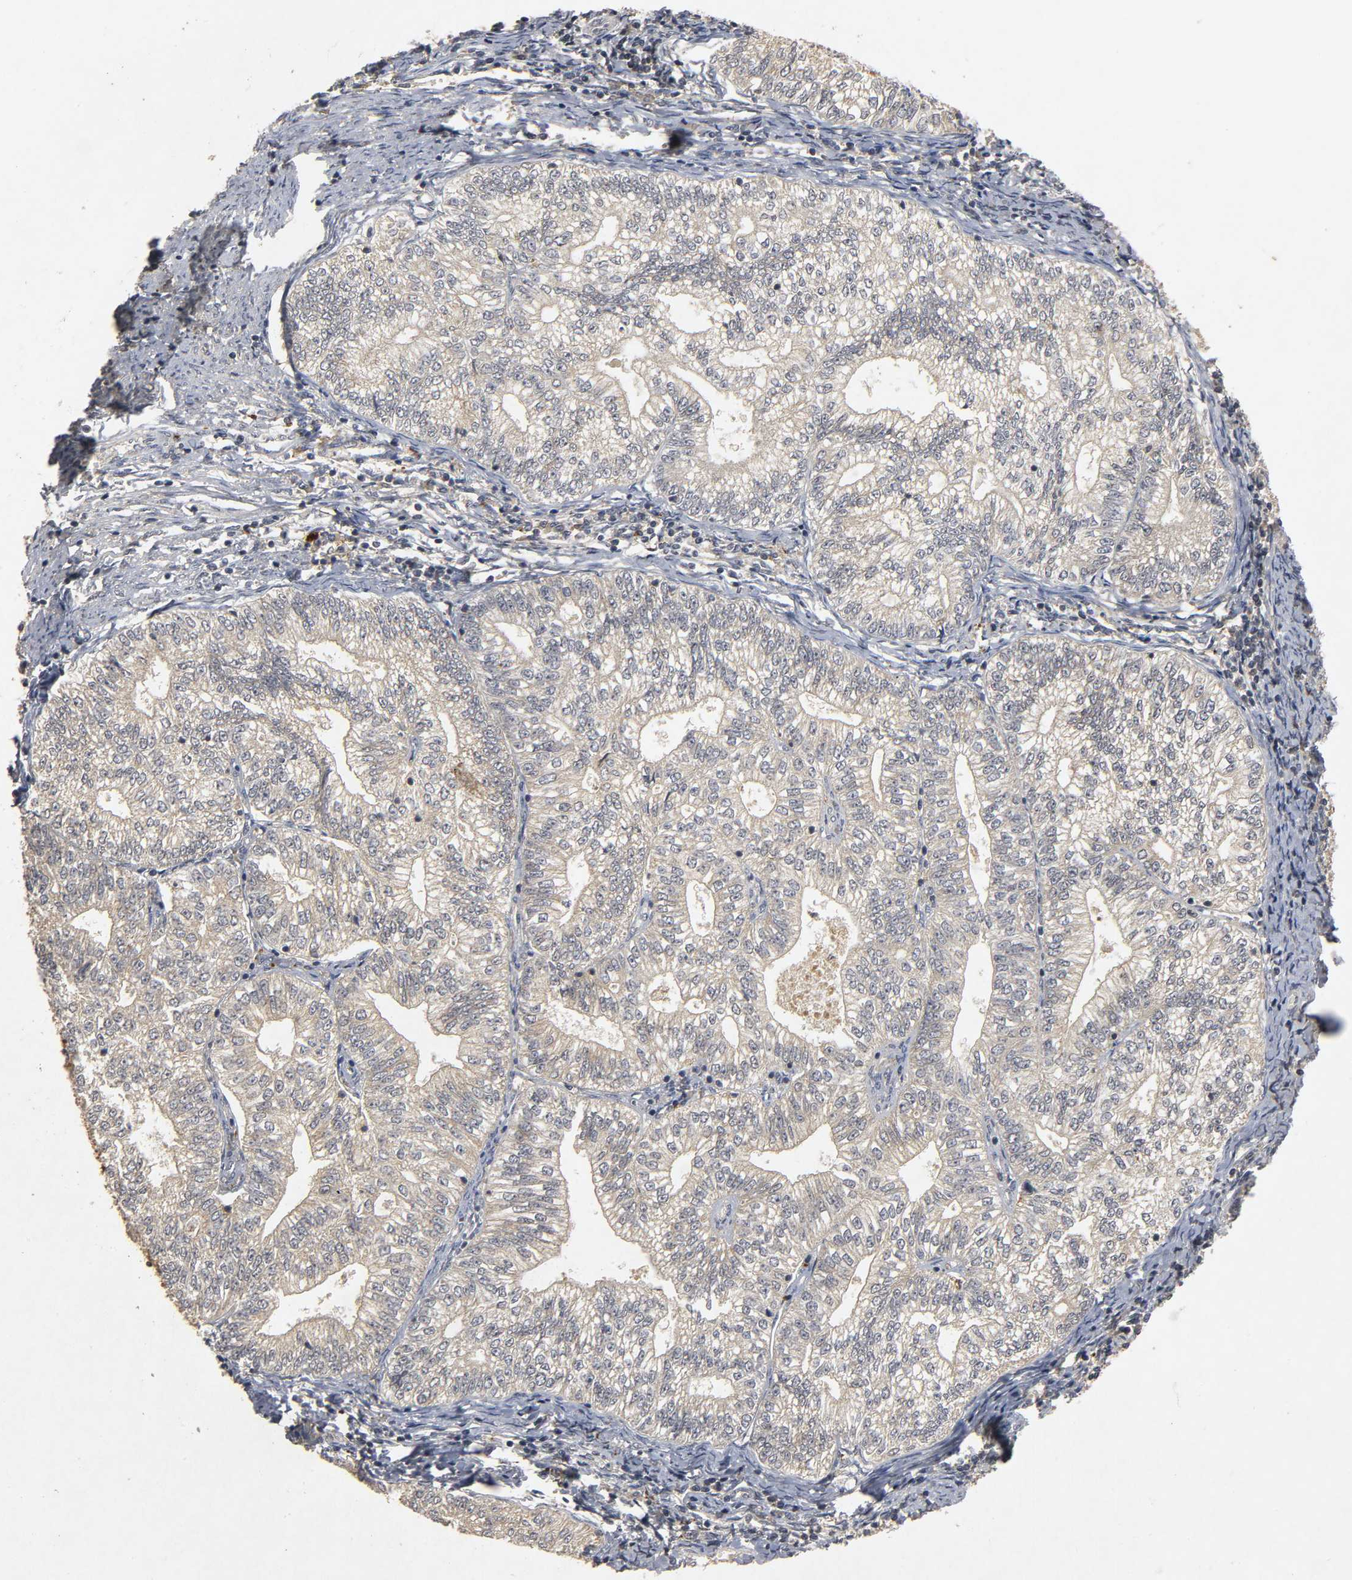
{"staining": {"intensity": "negative", "quantity": "none", "location": "none"}, "tissue": "endometrial cancer", "cell_type": "Tumor cells", "image_type": "cancer", "snomed": [{"axis": "morphology", "description": "Adenocarcinoma, NOS"}, {"axis": "topography", "description": "Endometrium"}], "caption": "Tumor cells show no significant staining in endometrial cancer.", "gene": "TRAF6", "patient": {"sex": "female", "age": 69}}